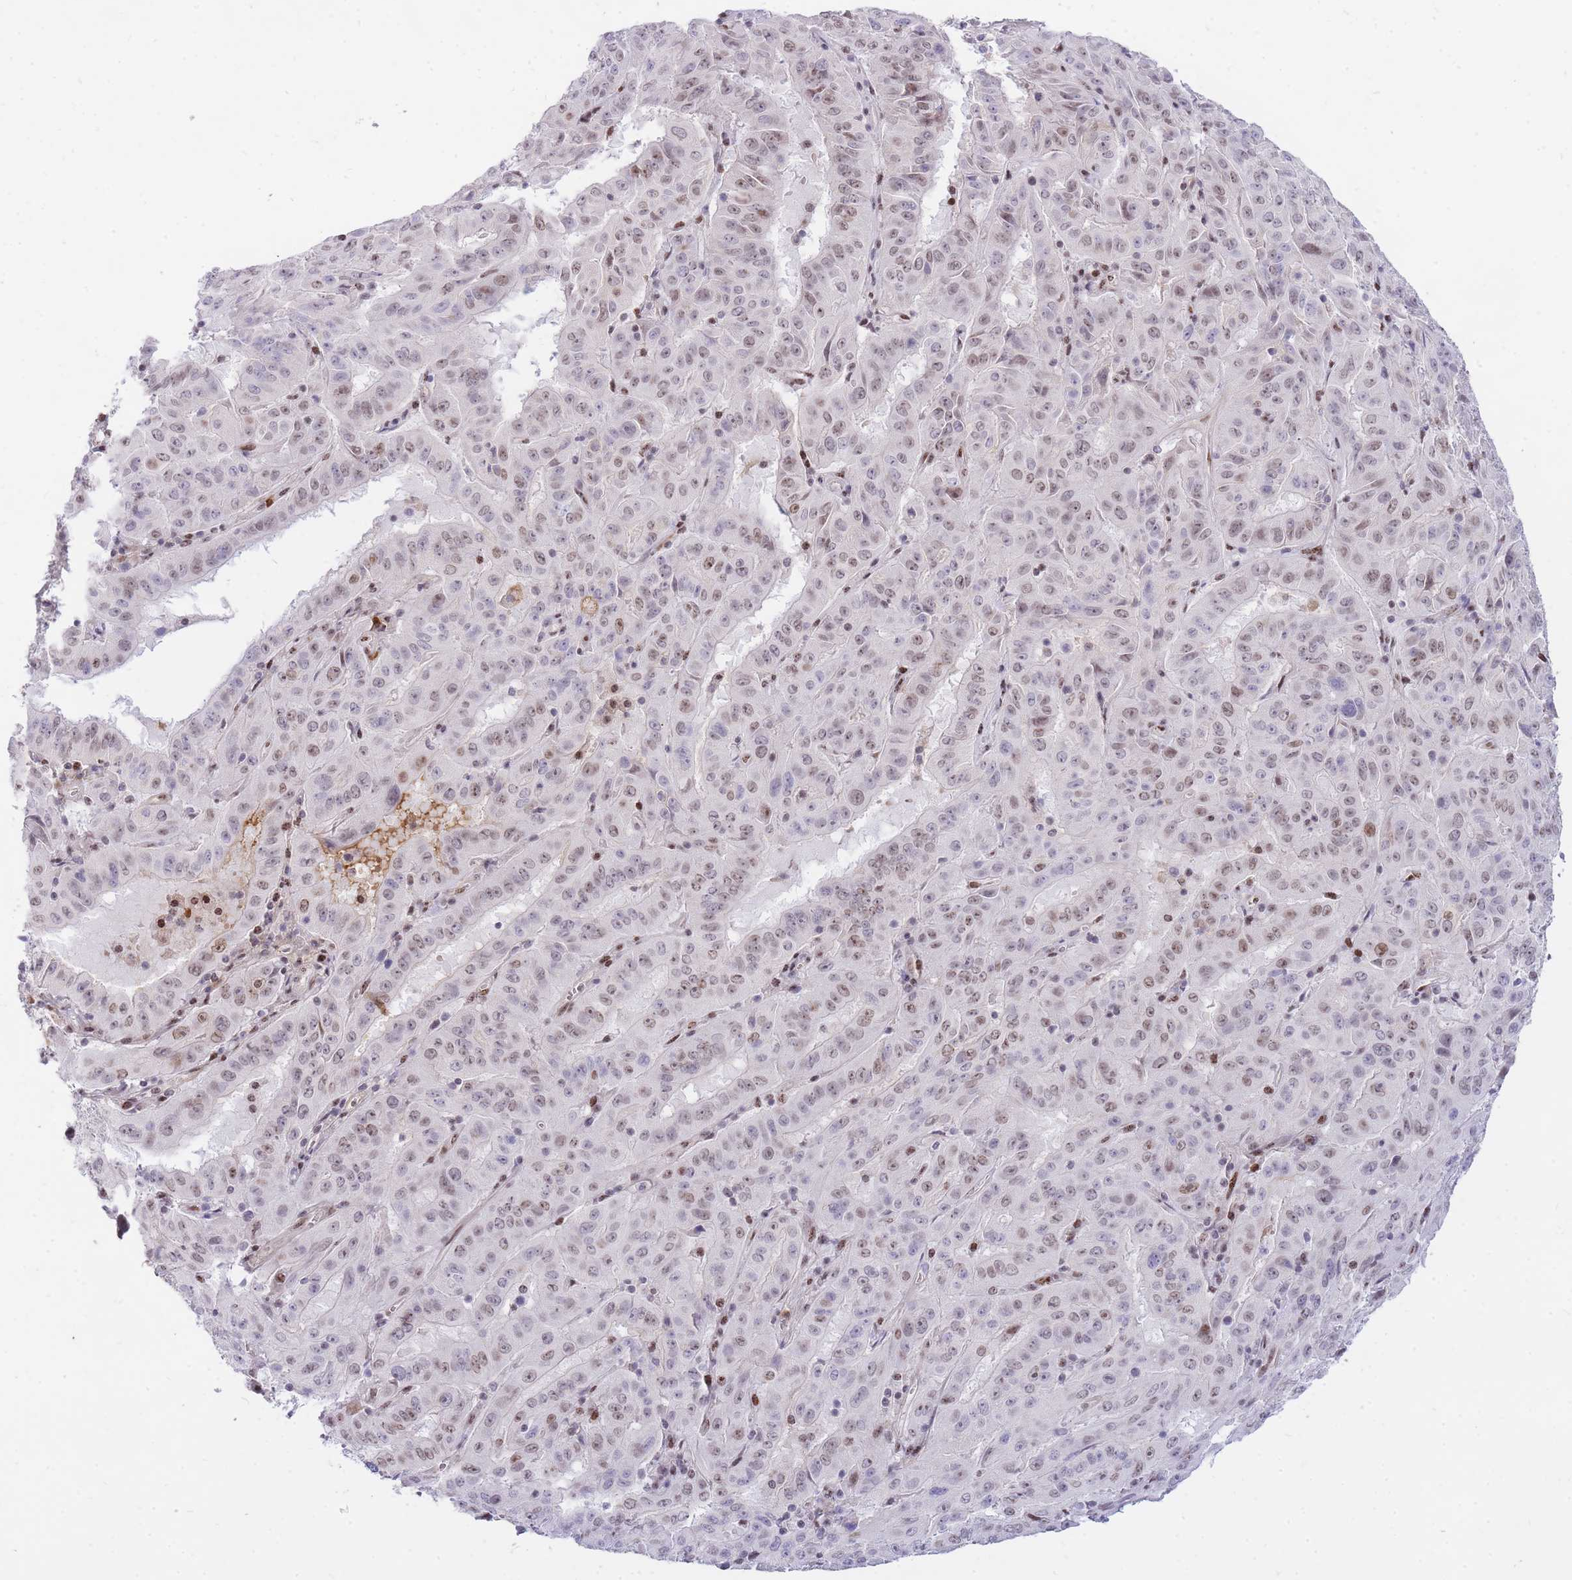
{"staining": {"intensity": "moderate", "quantity": "25%-75%", "location": "nuclear"}, "tissue": "pancreatic cancer", "cell_type": "Tumor cells", "image_type": "cancer", "snomed": [{"axis": "morphology", "description": "Adenocarcinoma, NOS"}, {"axis": "topography", "description": "Pancreas"}], "caption": "Moderate nuclear protein positivity is seen in approximately 25%-75% of tumor cells in adenocarcinoma (pancreatic).", "gene": "TLE2", "patient": {"sex": "male", "age": 63}}